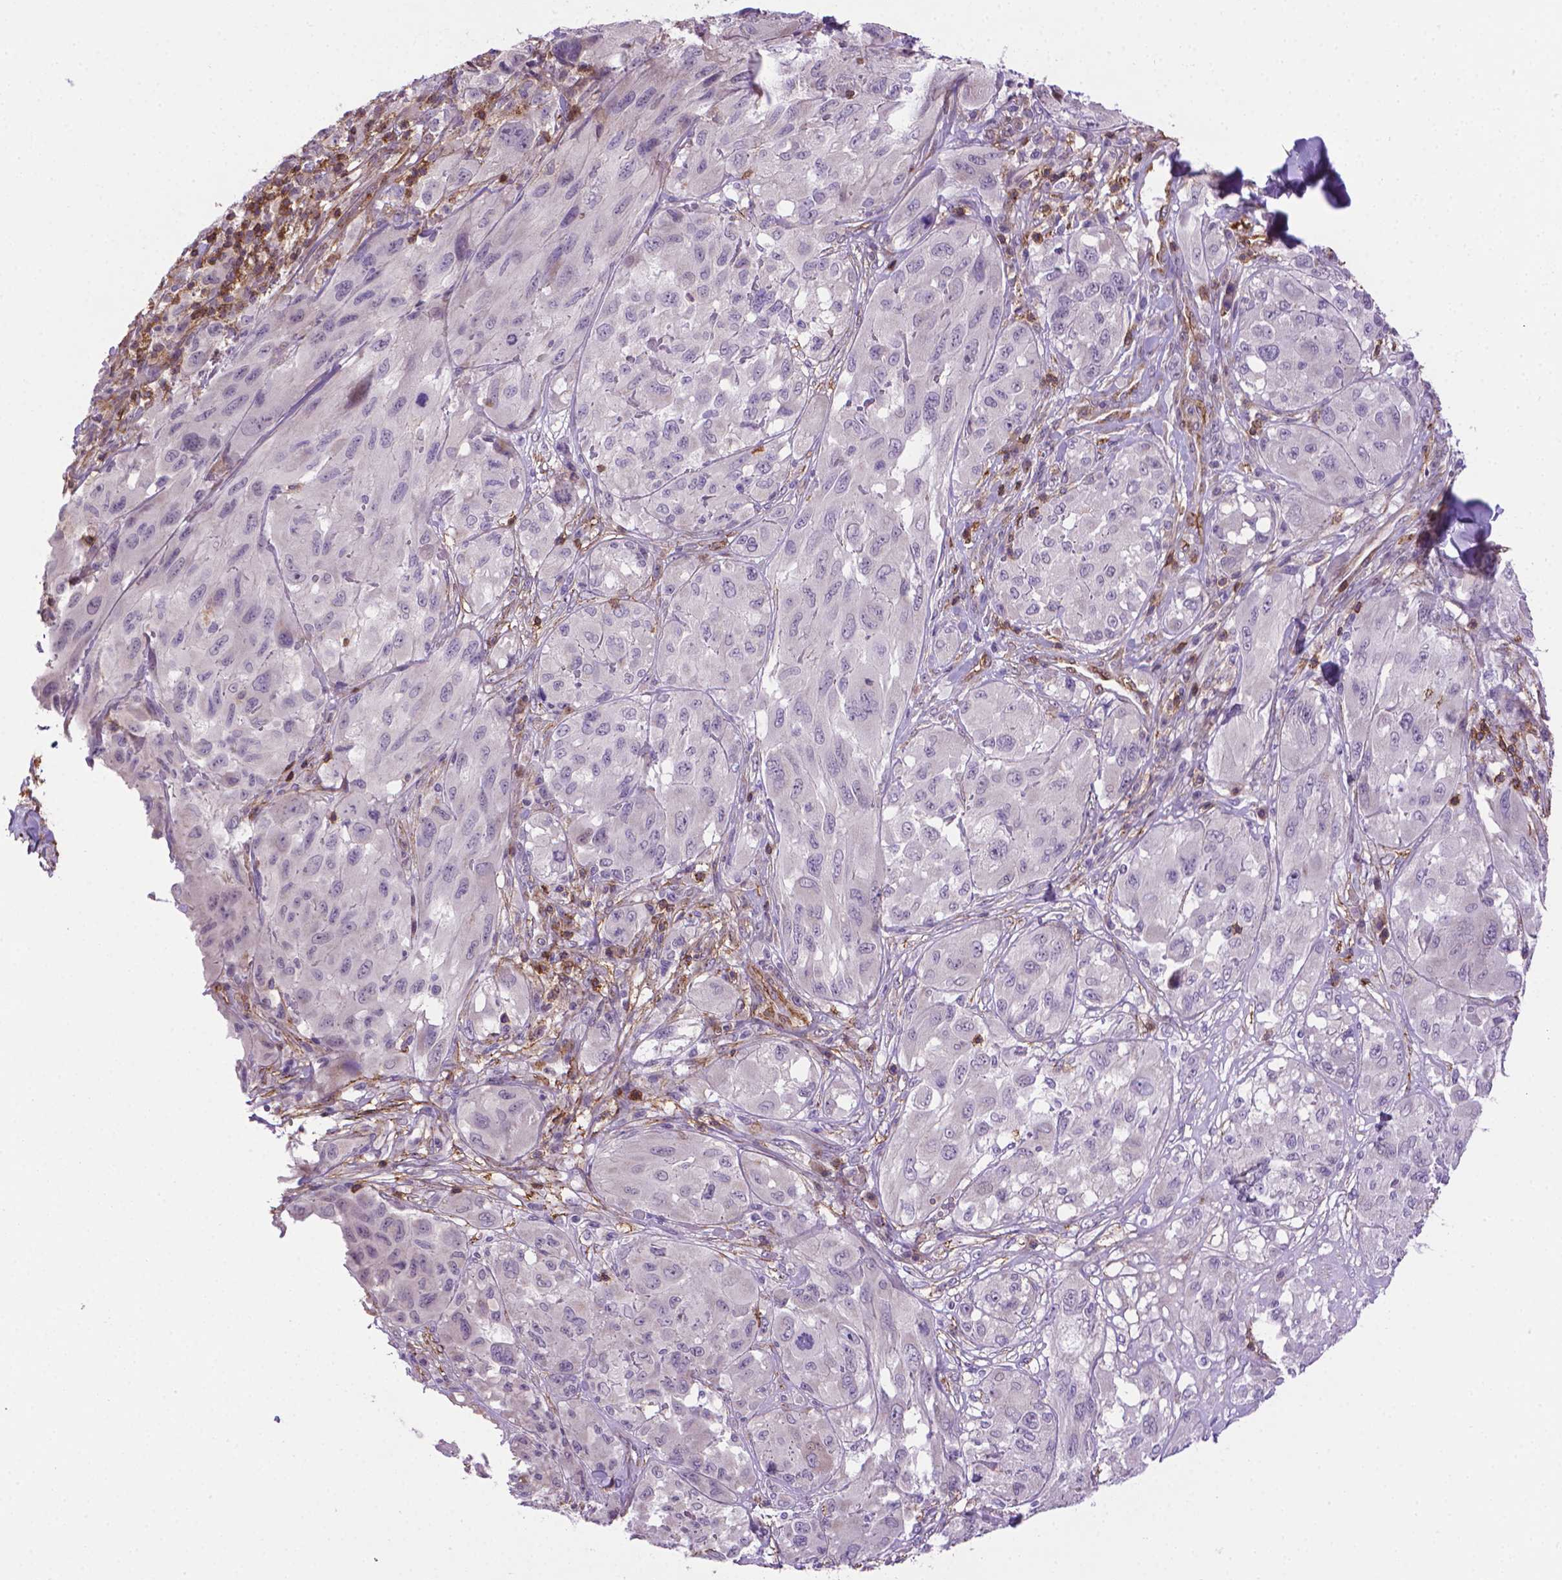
{"staining": {"intensity": "negative", "quantity": "none", "location": "none"}, "tissue": "melanoma", "cell_type": "Tumor cells", "image_type": "cancer", "snomed": [{"axis": "morphology", "description": "Malignant melanoma, NOS"}, {"axis": "topography", "description": "Skin"}], "caption": "IHC image of malignant melanoma stained for a protein (brown), which displays no positivity in tumor cells. The staining is performed using DAB (3,3'-diaminobenzidine) brown chromogen with nuclei counter-stained in using hematoxylin.", "gene": "ACAD10", "patient": {"sex": "female", "age": 91}}